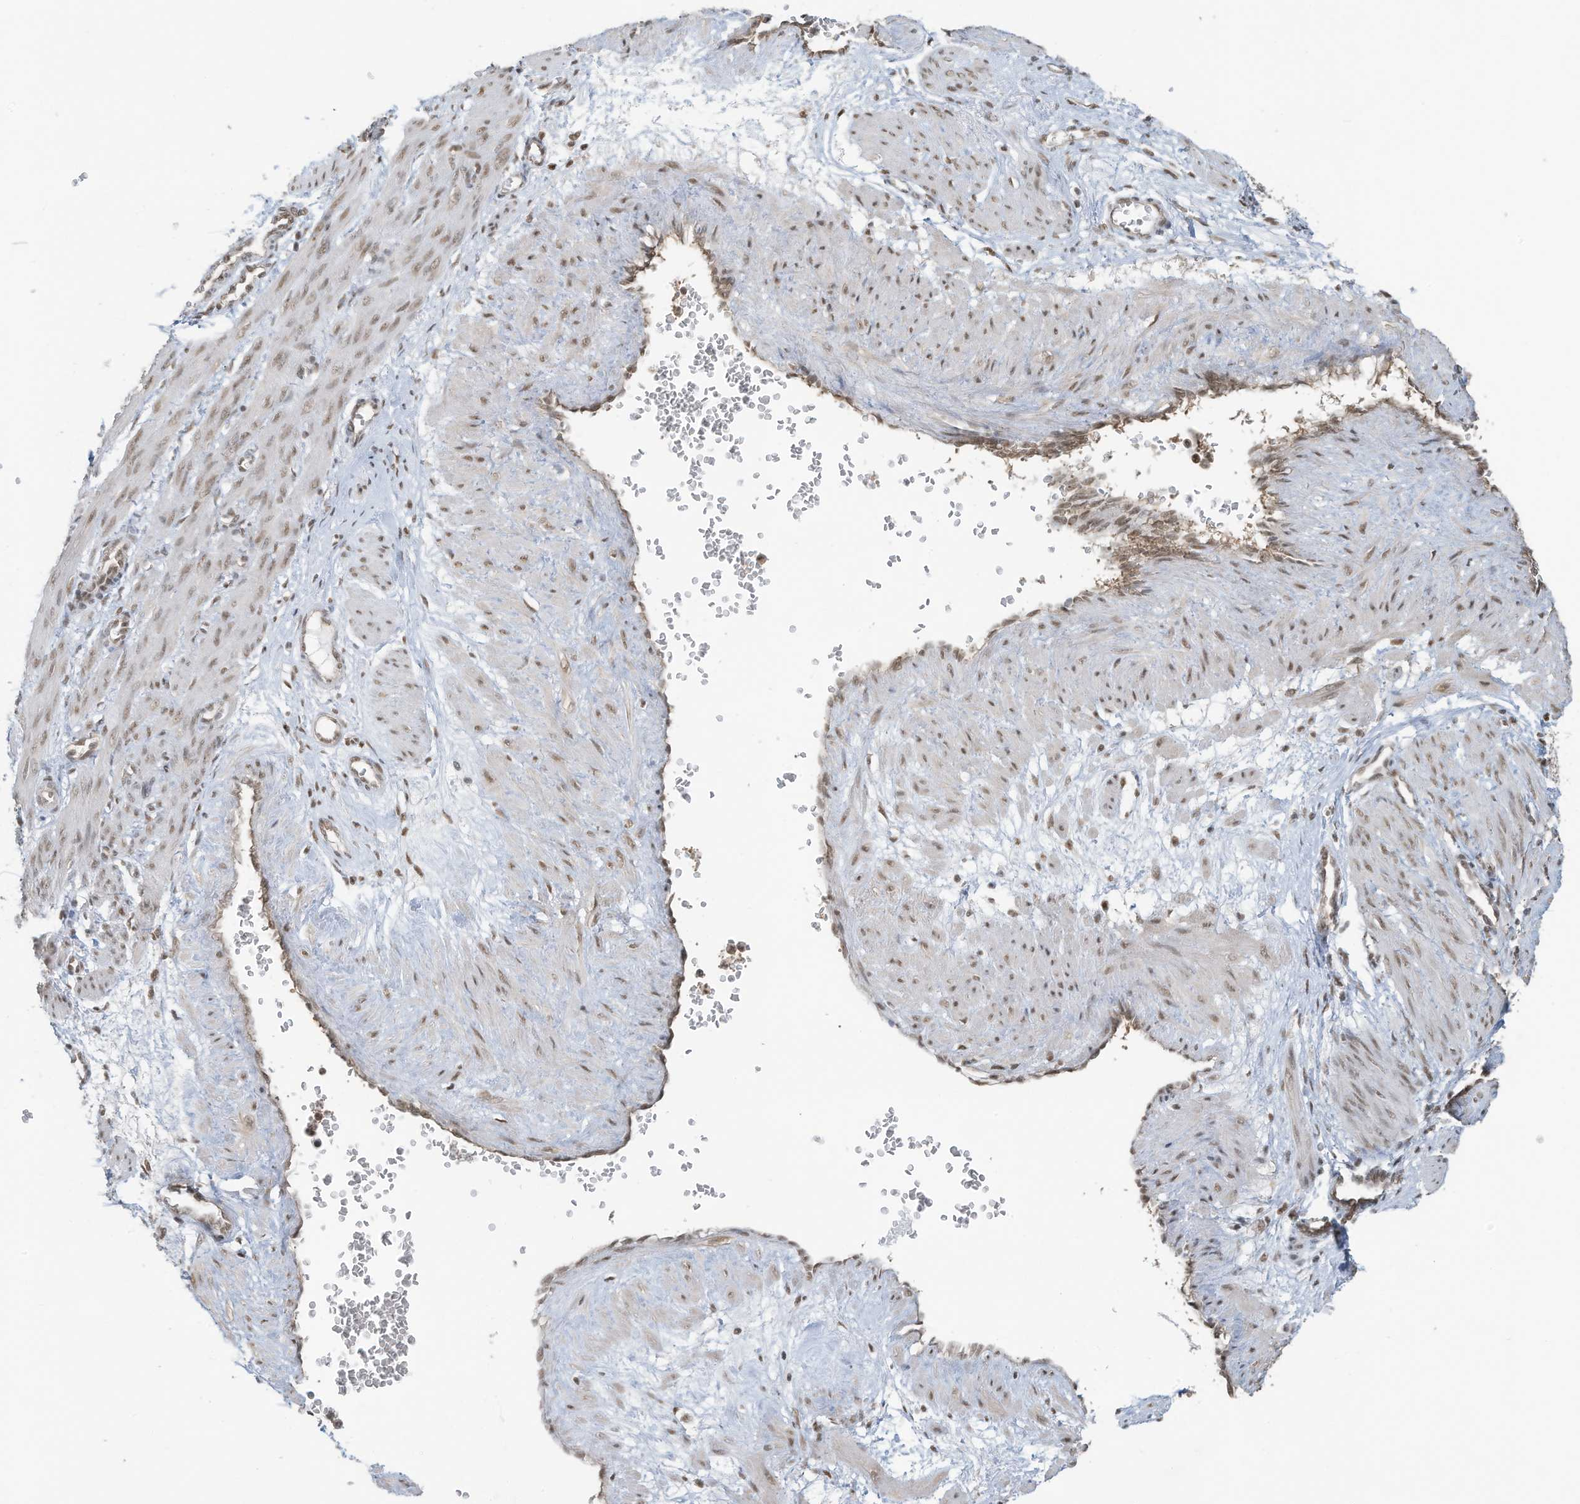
{"staining": {"intensity": "weak", "quantity": ">75%", "location": "nuclear"}, "tissue": "smooth muscle", "cell_type": "Smooth muscle cells", "image_type": "normal", "snomed": [{"axis": "morphology", "description": "Normal tissue, NOS"}, {"axis": "topography", "description": "Endometrium"}], "caption": "Immunohistochemical staining of benign human smooth muscle reveals weak nuclear protein expression in approximately >75% of smooth muscle cells.", "gene": "DBR1", "patient": {"sex": "female", "age": 33}}